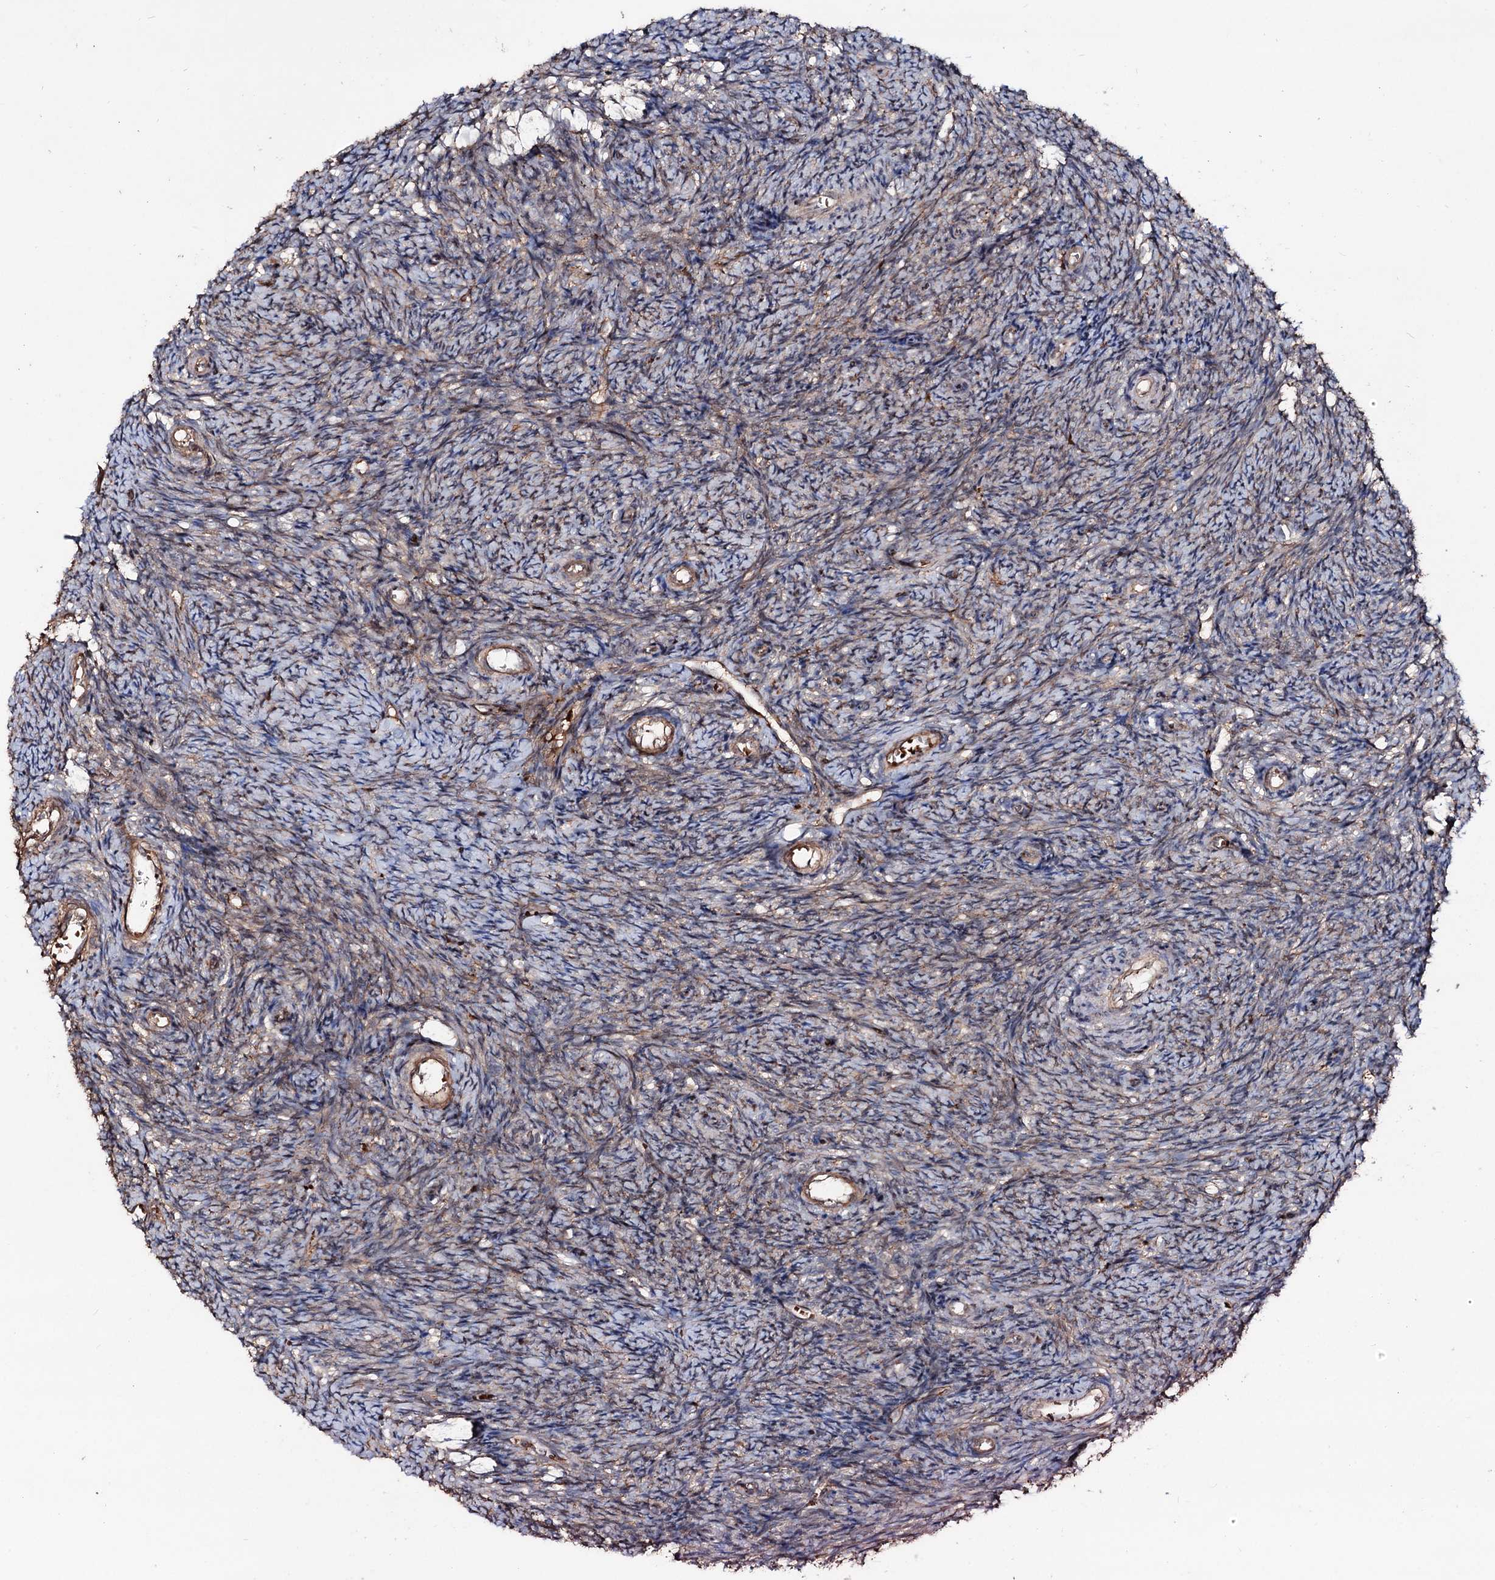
{"staining": {"intensity": "weak", "quantity": "<25%", "location": "cytoplasmic/membranous"}, "tissue": "ovary", "cell_type": "Ovarian stroma cells", "image_type": "normal", "snomed": [{"axis": "morphology", "description": "Normal tissue, NOS"}, {"axis": "topography", "description": "Ovary"}], "caption": "There is no significant expression in ovarian stroma cells of ovary. (Brightfield microscopy of DAB (3,3'-diaminobenzidine) IHC at high magnification).", "gene": "GRIP1", "patient": {"sex": "female", "age": 44}}